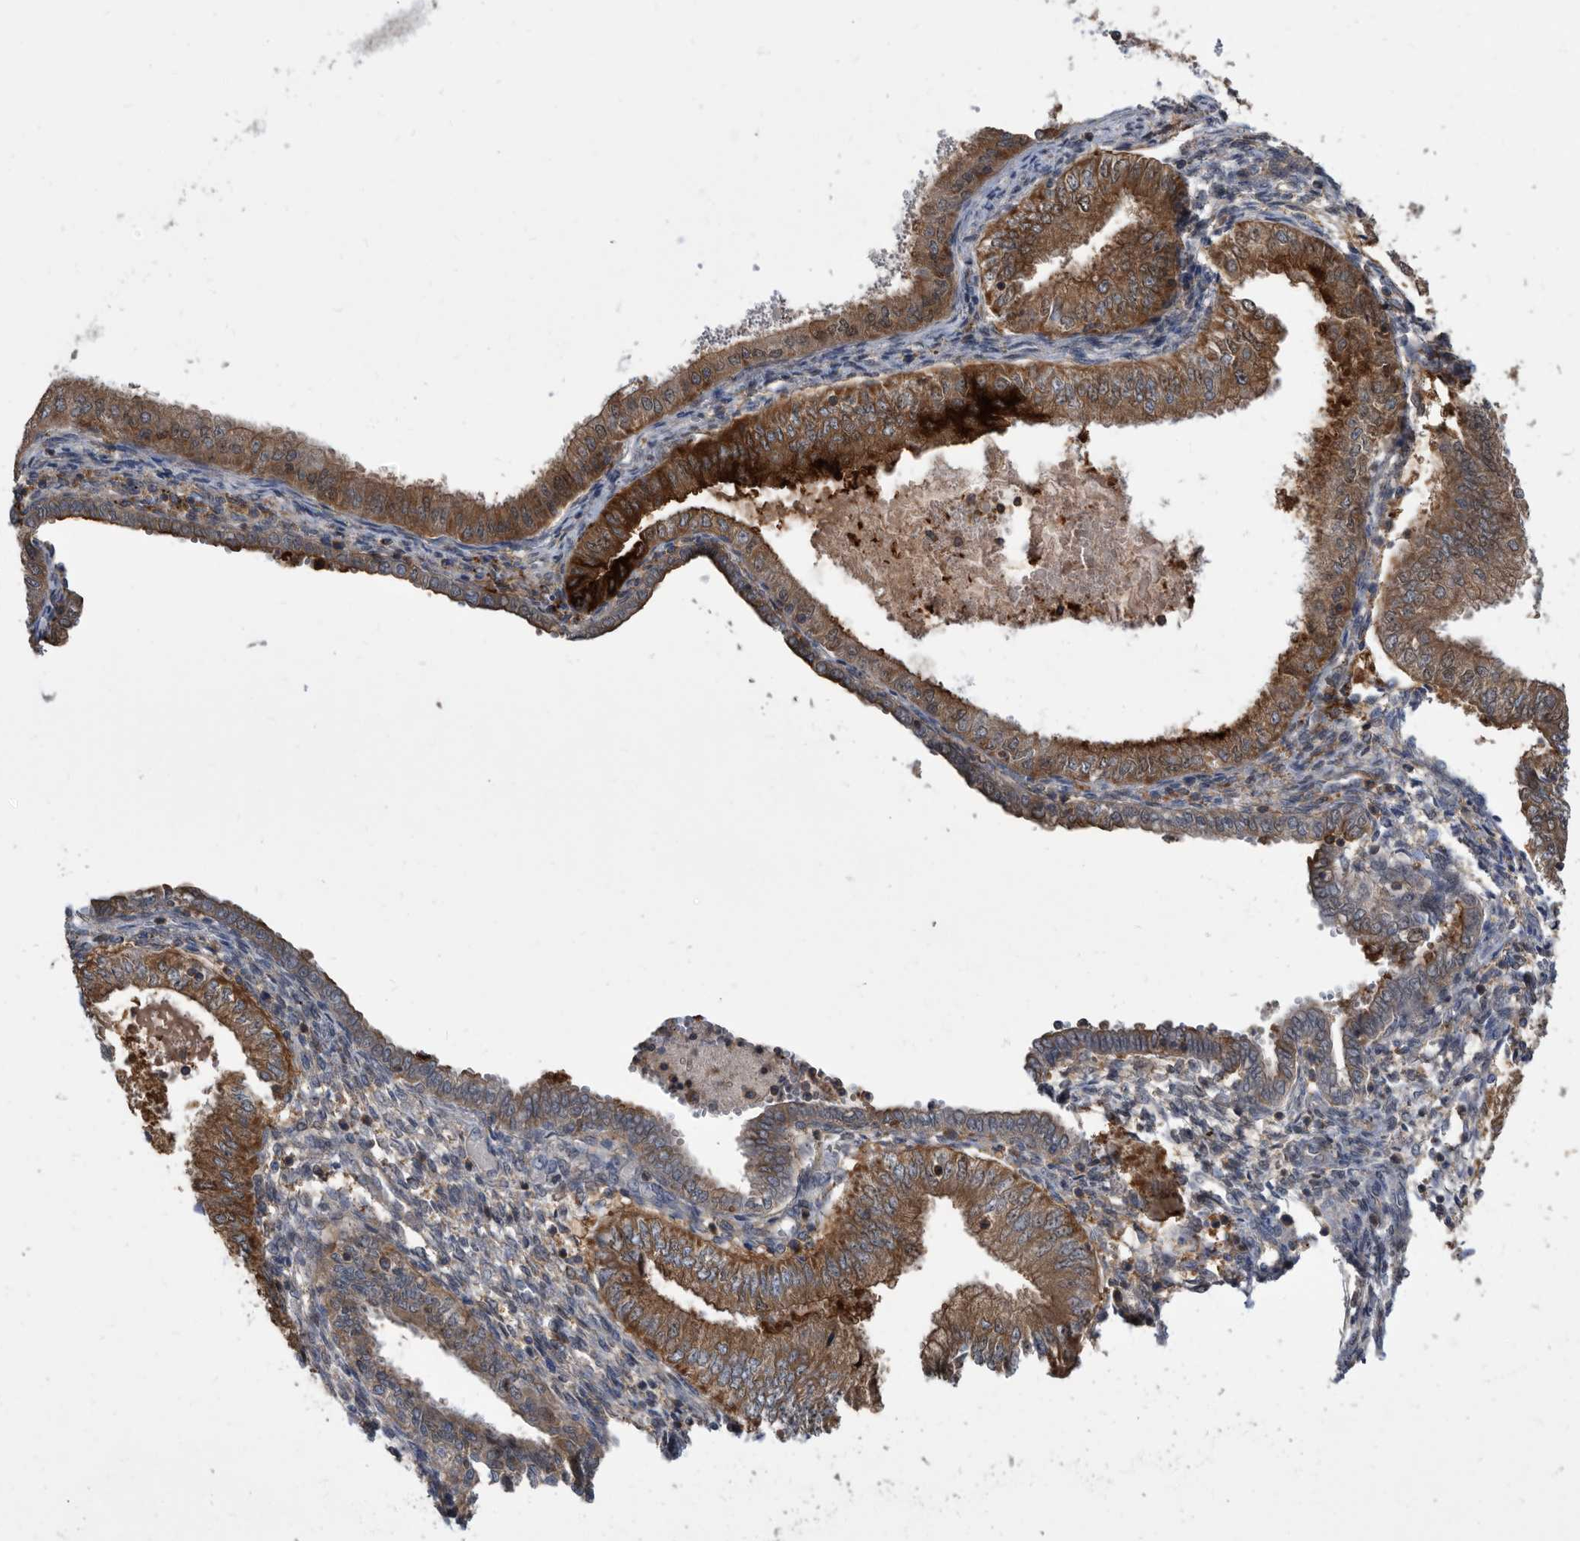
{"staining": {"intensity": "moderate", "quantity": ">75%", "location": "cytoplasmic/membranous"}, "tissue": "endometrial cancer", "cell_type": "Tumor cells", "image_type": "cancer", "snomed": [{"axis": "morphology", "description": "Normal tissue, NOS"}, {"axis": "morphology", "description": "Adenocarcinoma, NOS"}, {"axis": "topography", "description": "Endometrium"}], "caption": "Brown immunohistochemical staining in human endometrial adenocarcinoma exhibits moderate cytoplasmic/membranous expression in approximately >75% of tumor cells. Using DAB (brown) and hematoxylin (blue) stains, captured at high magnification using brightfield microscopy.", "gene": "APEH", "patient": {"sex": "female", "age": 53}}